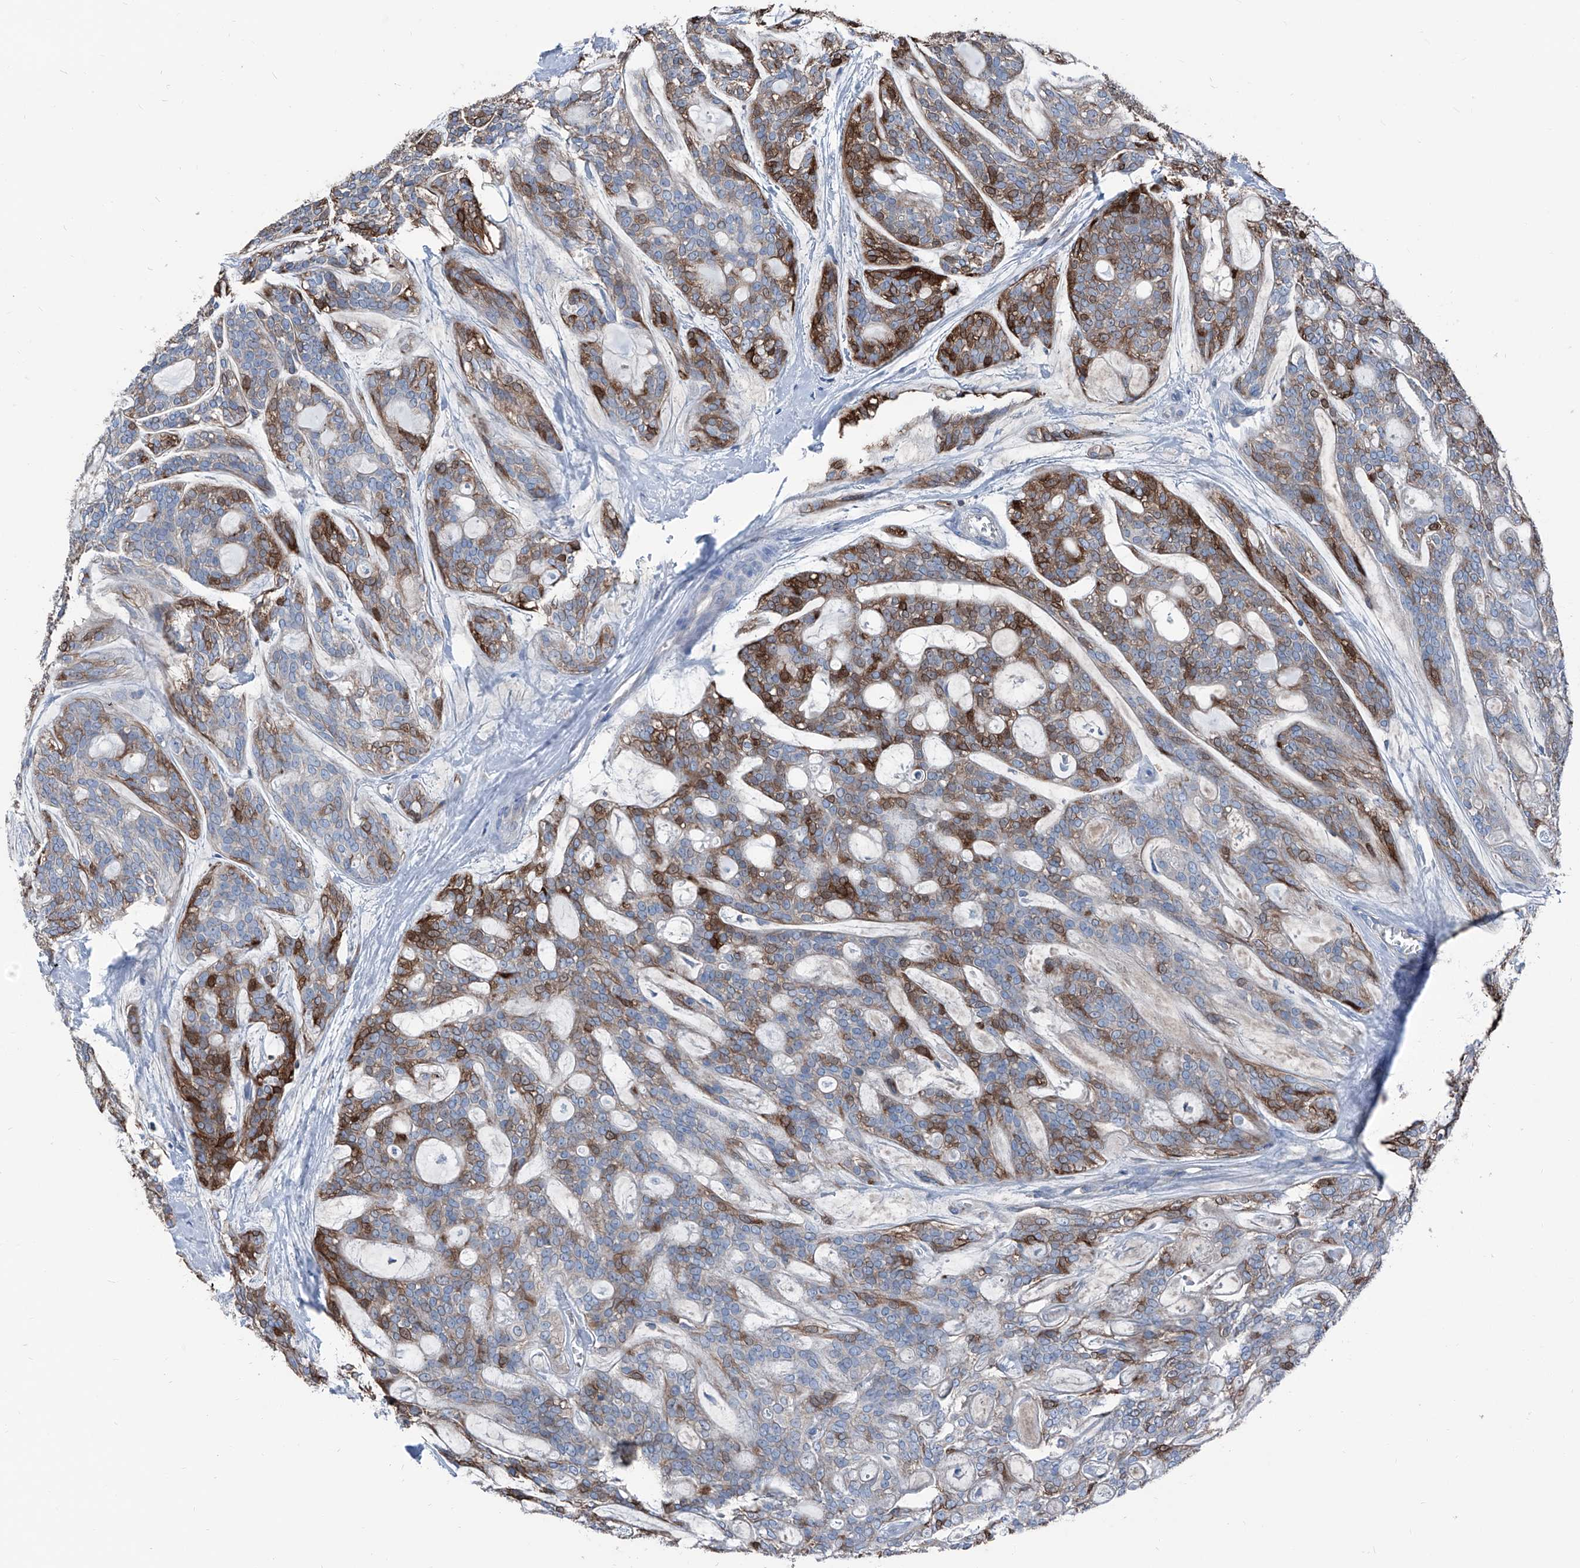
{"staining": {"intensity": "strong", "quantity": "<25%", "location": "cytoplasmic/membranous"}, "tissue": "head and neck cancer", "cell_type": "Tumor cells", "image_type": "cancer", "snomed": [{"axis": "morphology", "description": "Adenocarcinoma, NOS"}, {"axis": "topography", "description": "Head-Neck"}], "caption": "Approximately <25% of tumor cells in human head and neck cancer (adenocarcinoma) reveal strong cytoplasmic/membranous protein positivity as visualized by brown immunohistochemical staining.", "gene": "GPAT3", "patient": {"sex": "male", "age": 66}}